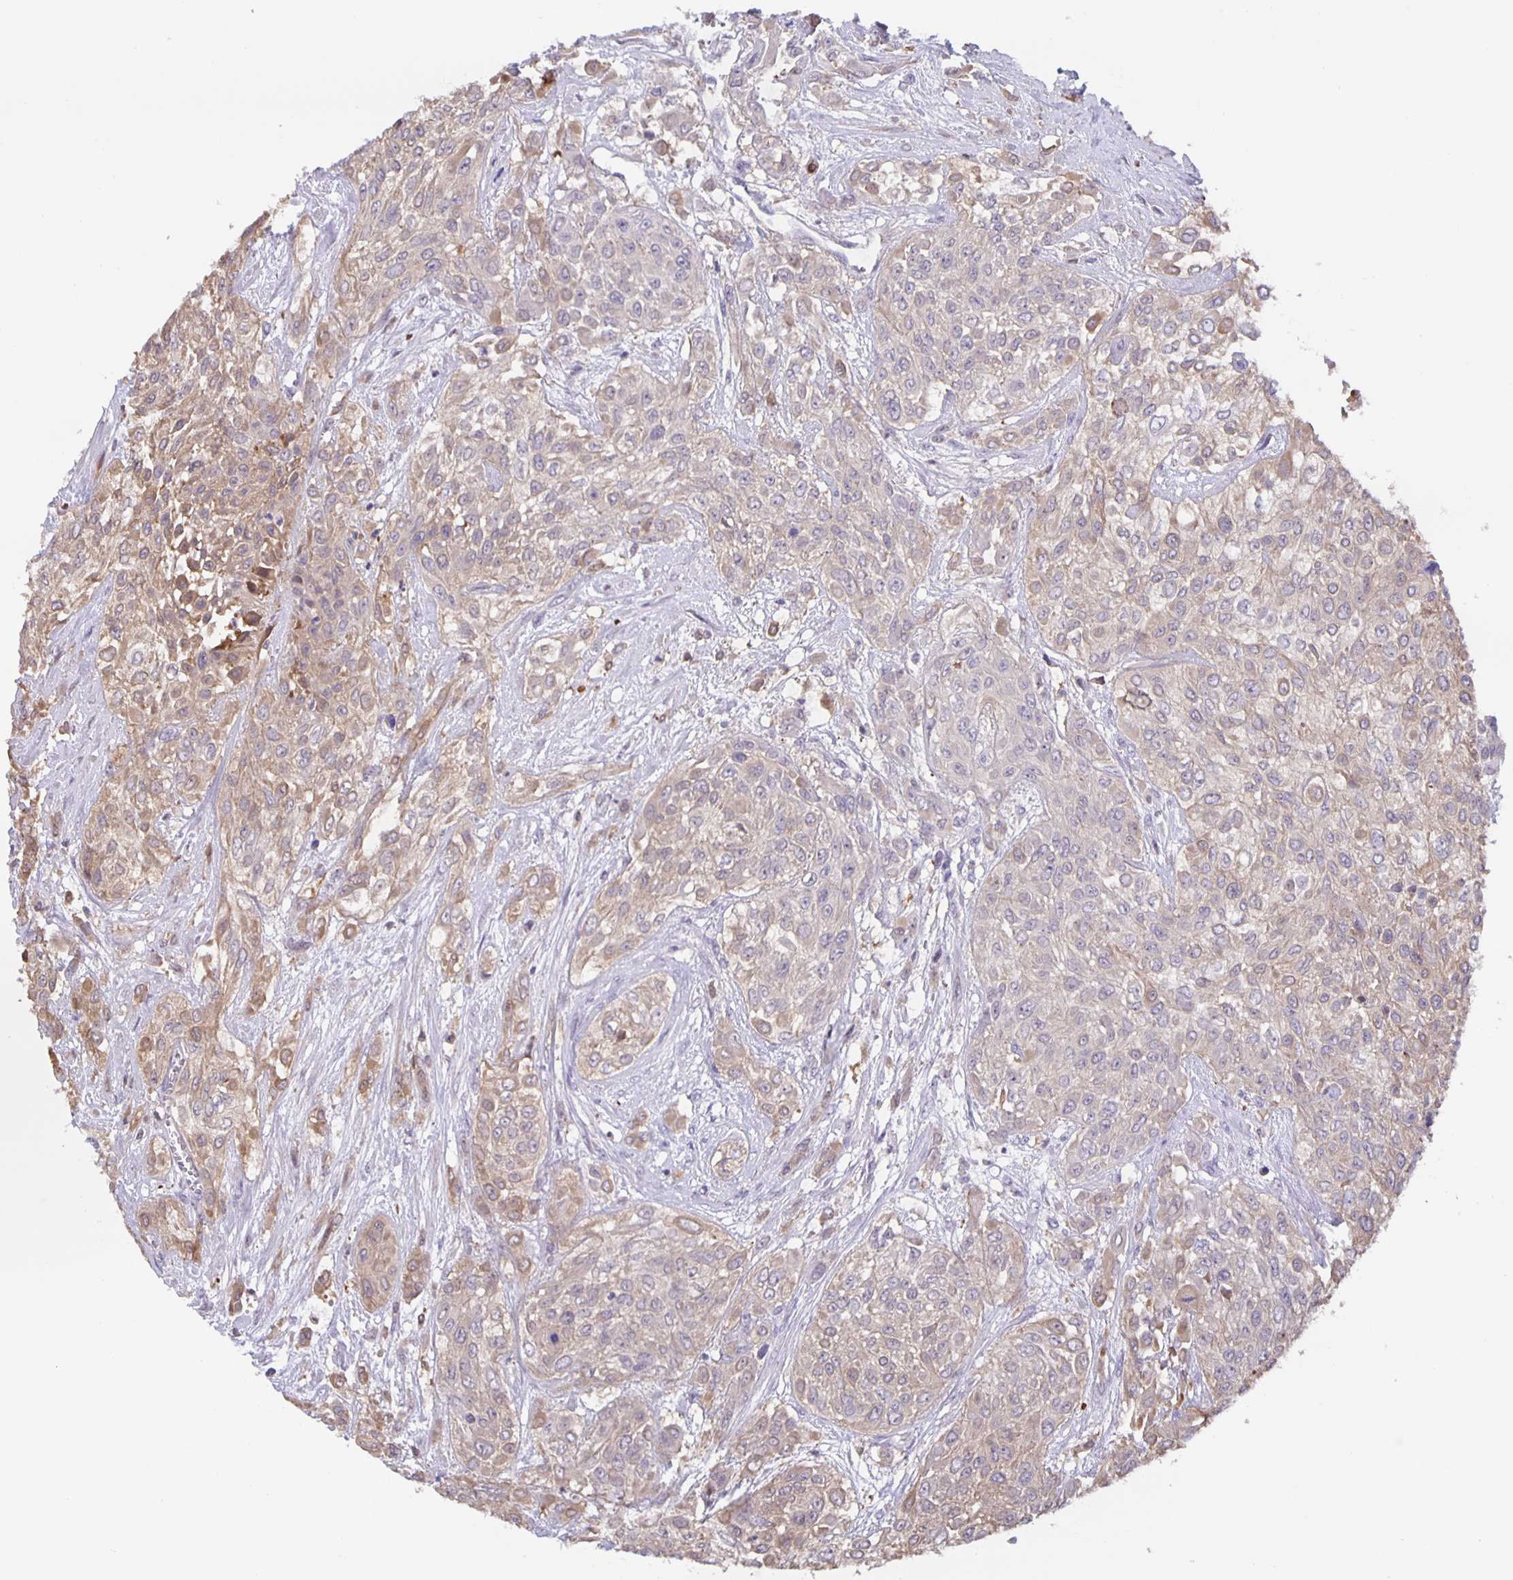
{"staining": {"intensity": "weak", "quantity": "25%-75%", "location": "cytoplasmic/membranous"}, "tissue": "urothelial cancer", "cell_type": "Tumor cells", "image_type": "cancer", "snomed": [{"axis": "morphology", "description": "Urothelial carcinoma, High grade"}, {"axis": "topography", "description": "Urinary bladder"}], "caption": "Weak cytoplasmic/membranous expression for a protein is seen in approximately 25%-75% of tumor cells of urothelial cancer using immunohistochemistry.", "gene": "MARCHF6", "patient": {"sex": "male", "age": 57}}